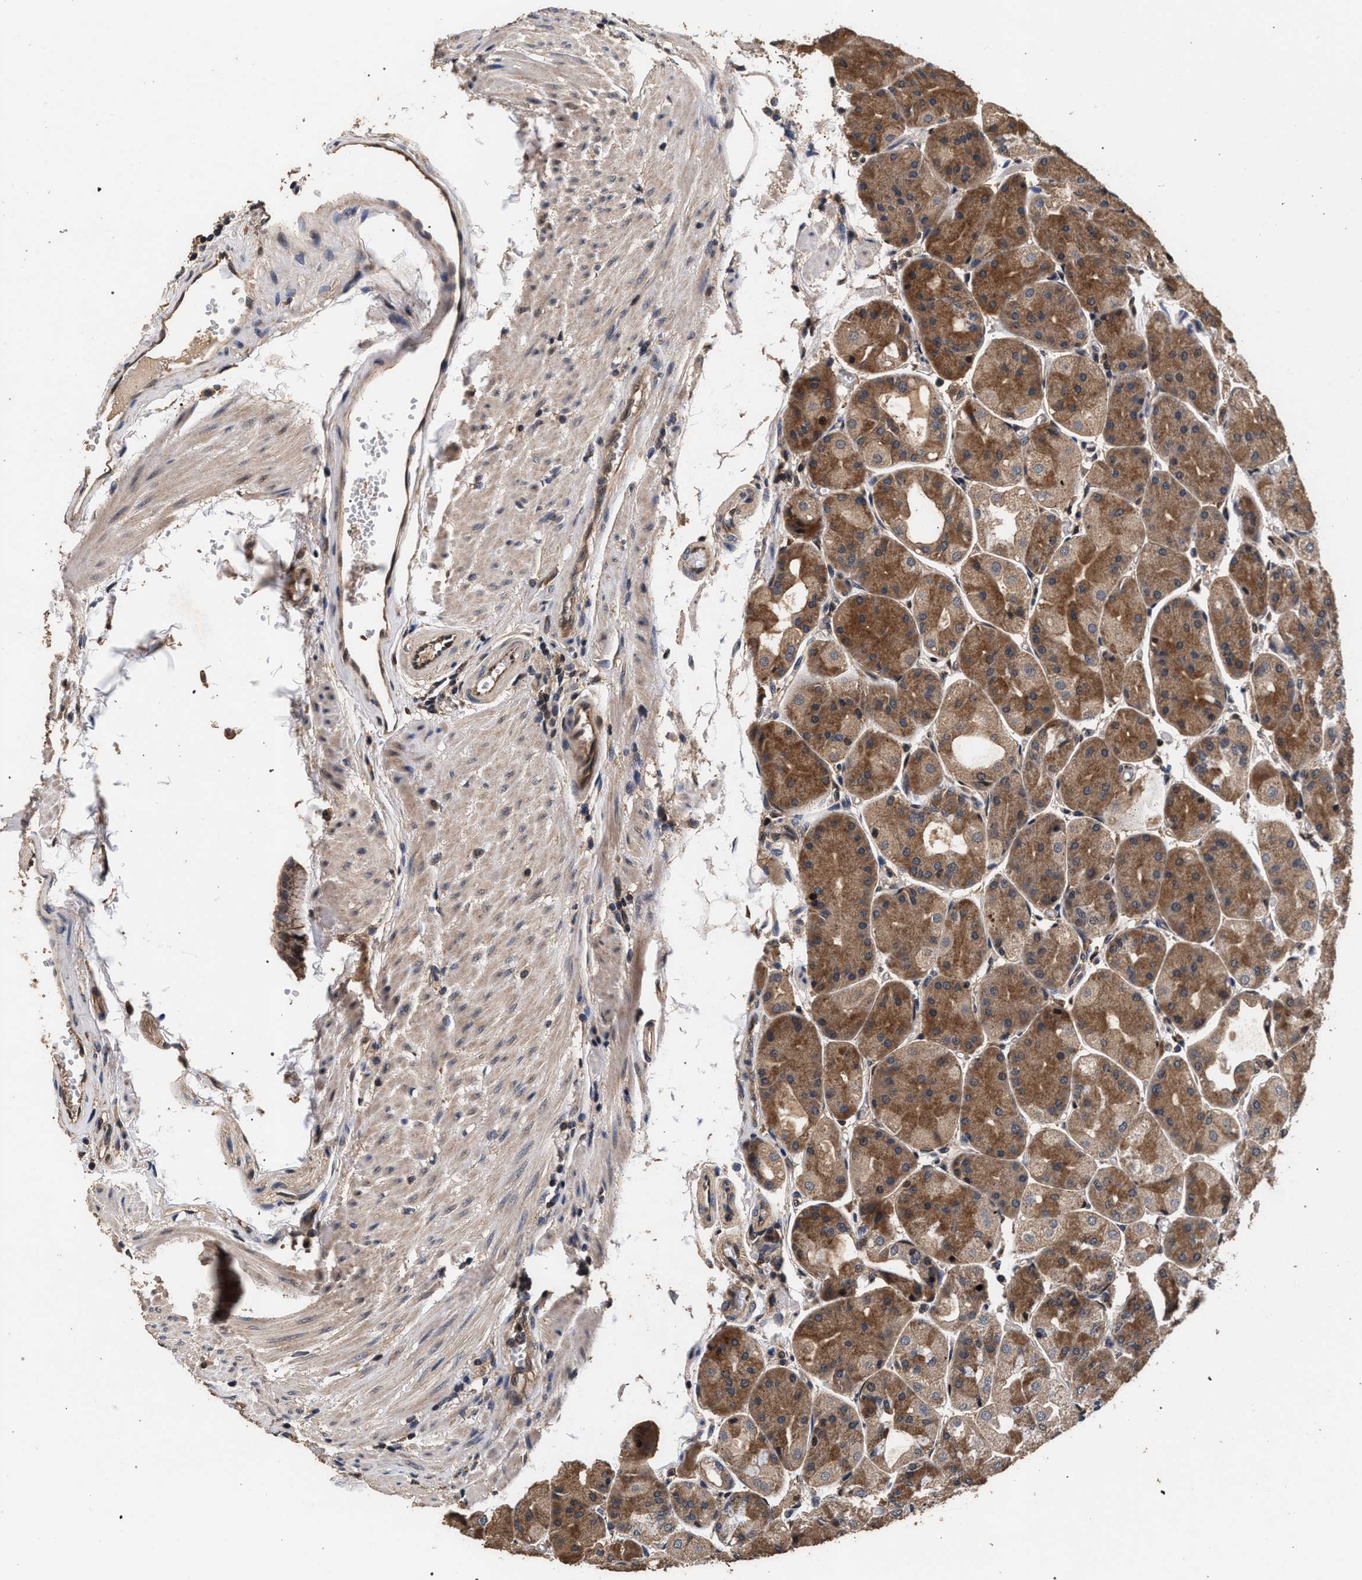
{"staining": {"intensity": "strong", "quantity": ">75%", "location": "cytoplasmic/membranous,nuclear"}, "tissue": "stomach", "cell_type": "Glandular cells", "image_type": "normal", "snomed": [{"axis": "morphology", "description": "Normal tissue, NOS"}, {"axis": "topography", "description": "Stomach, upper"}], "caption": "Immunohistochemical staining of unremarkable stomach demonstrates >75% levels of strong cytoplasmic/membranous,nuclear protein positivity in about >75% of glandular cells. (DAB (3,3'-diaminobenzidine) IHC with brightfield microscopy, high magnification).", "gene": "ACOX1", "patient": {"sex": "male", "age": 72}}